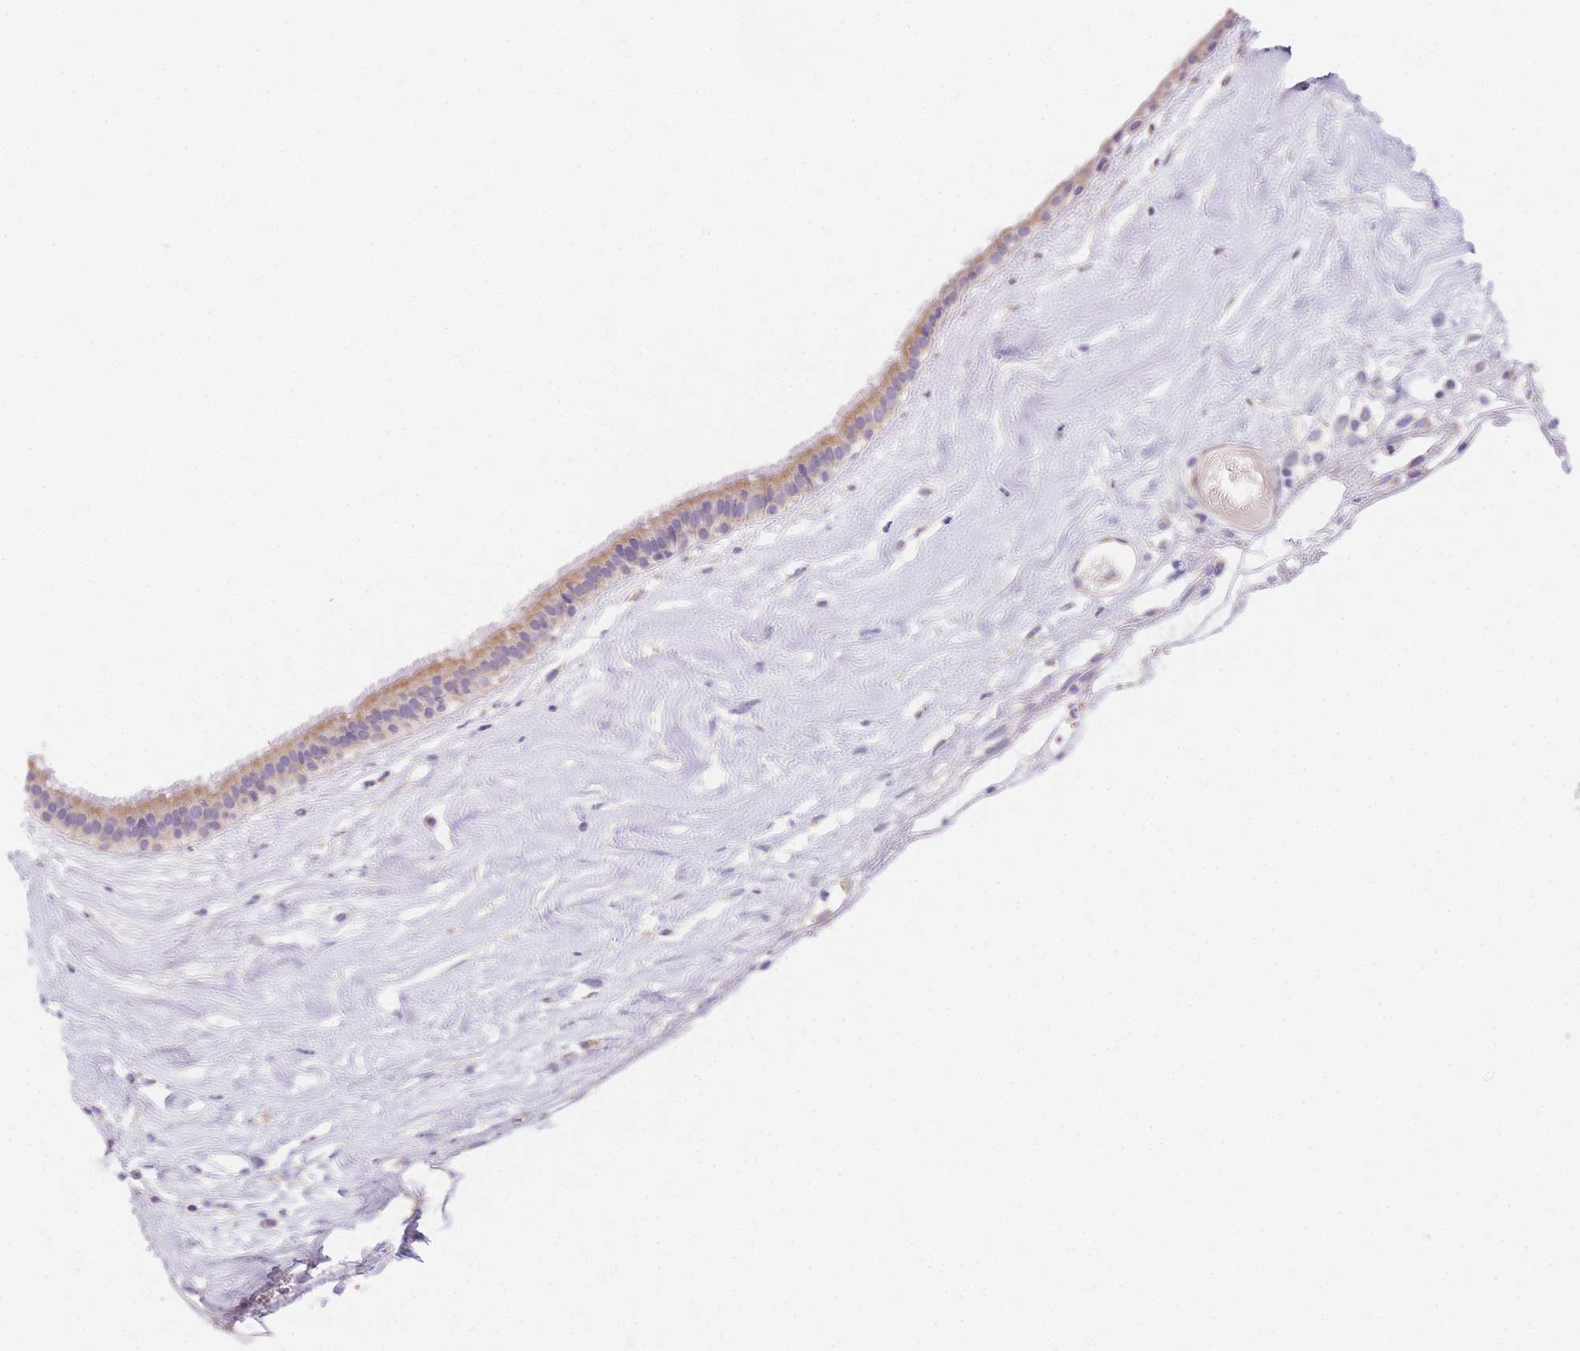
{"staining": {"intensity": "weak", "quantity": "25%-75%", "location": "cytoplasmic/membranous"}, "tissue": "nasopharynx", "cell_type": "Respiratory epithelial cells", "image_type": "normal", "snomed": [{"axis": "morphology", "description": "Normal tissue, NOS"}, {"axis": "topography", "description": "Nasopharynx"}], "caption": "Immunohistochemical staining of normal nasopharynx reveals 25%-75% levels of weak cytoplasmic/membranous protein positivity in approximately 25%-75% of respiratory epithelial cells. The staining is performed using DAB (3,3'-diaminobenzidine) brown chromogen to label protein expression. The nuclei are counter-stained blue using hematoxylin.", "gene": "SMYD1", "patient": {"sex": "male", "age": 24}}